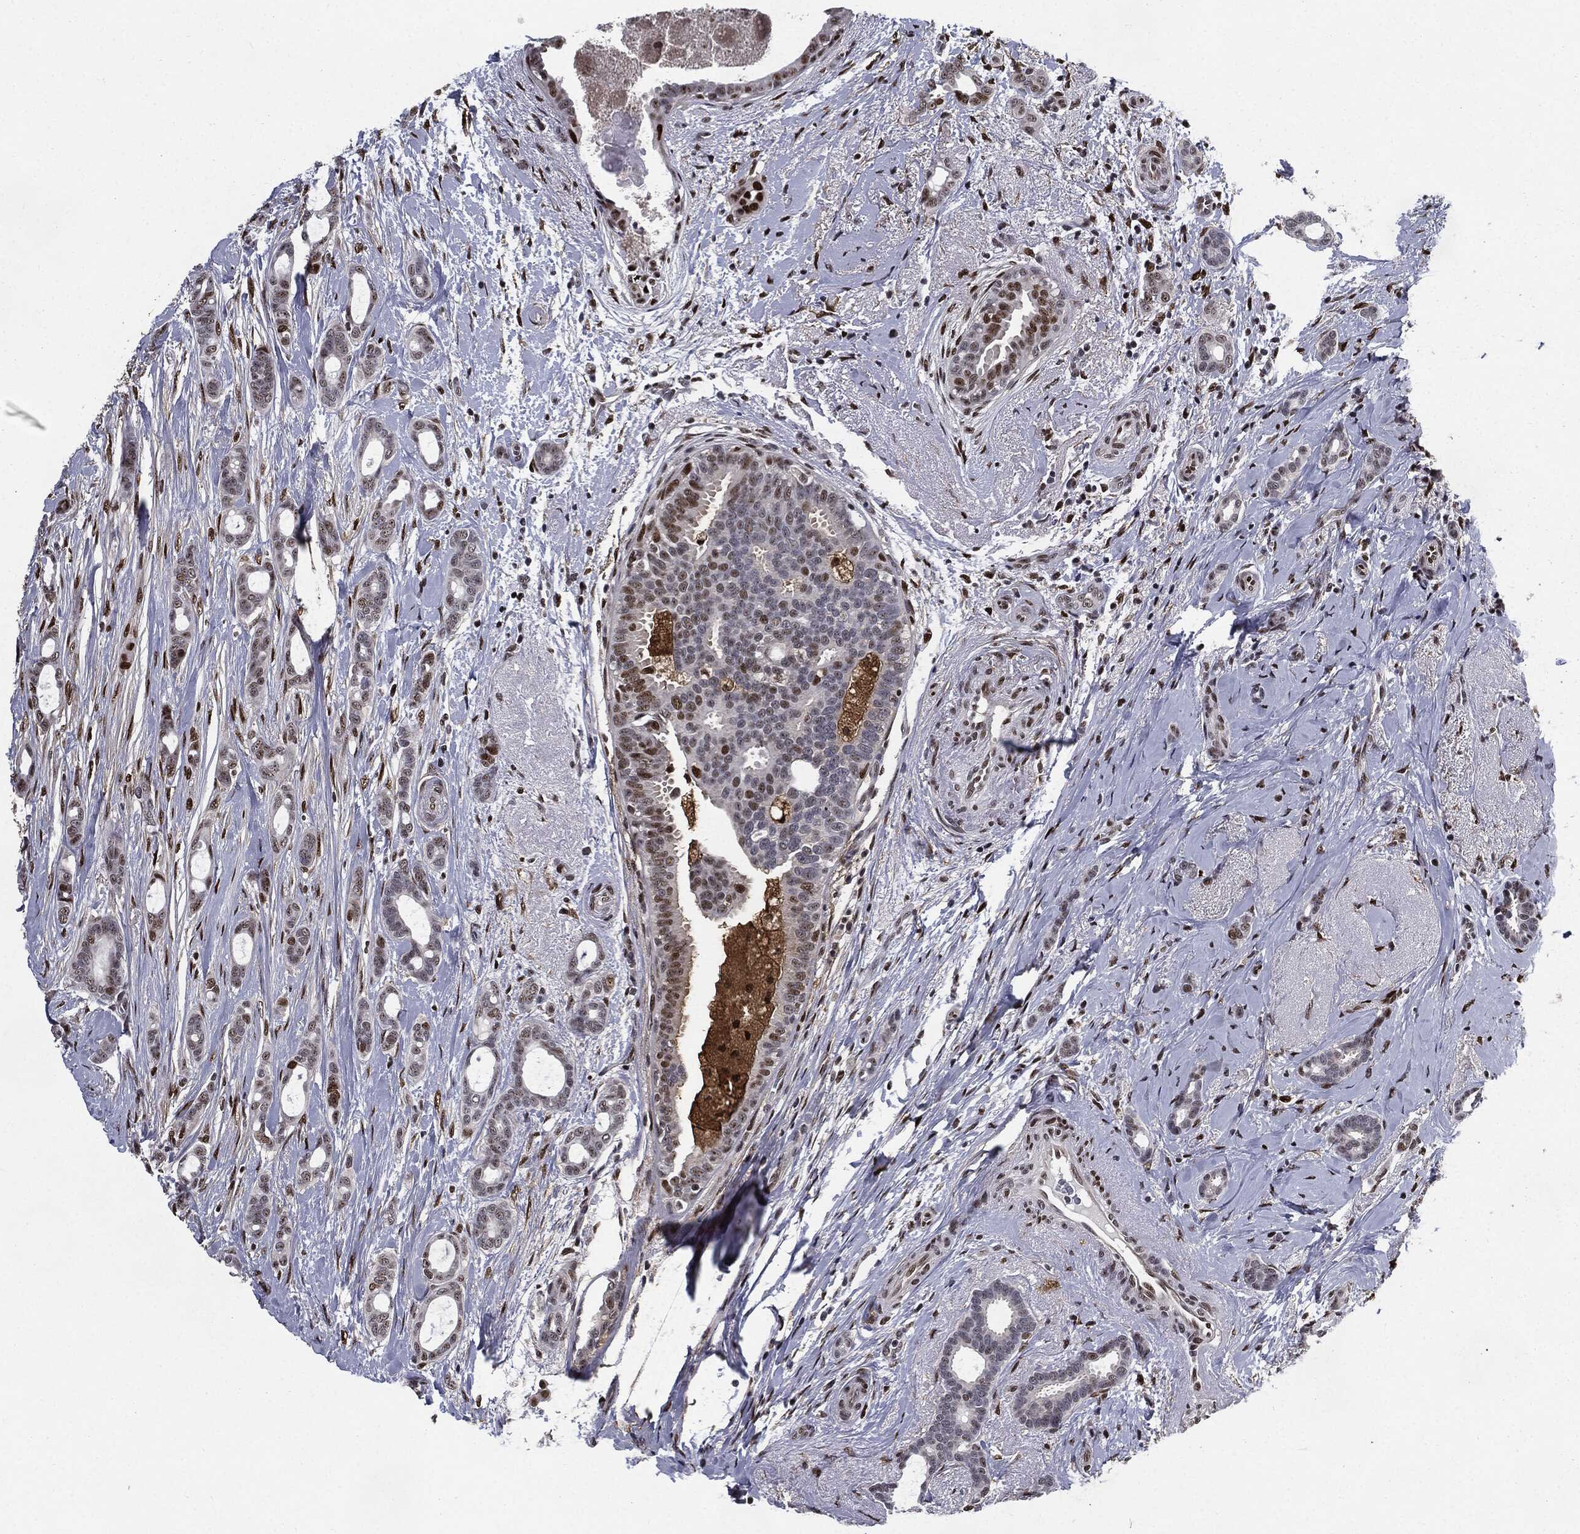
{"staining": {"intensity": "moderate", "quantity": "25%-75%", "location": "nuclear"}, "tissue": "breast cancer", "cell_type": "Tumor cells", "image_type": "cancer", "snomed": [{"axis": "morphology", "description": "Duct carcinoma"}, {"axis": "topography", "description": "Breast"}], "caption": "A high-resolution image shows immunohistochemistry staining of breast intraductal carcinoma, which exhibits moderate nuclear positivity in about 25%-75% of tumor cells.", "gene": "JUN", "patient": {"sex": "female", "age": 51}}